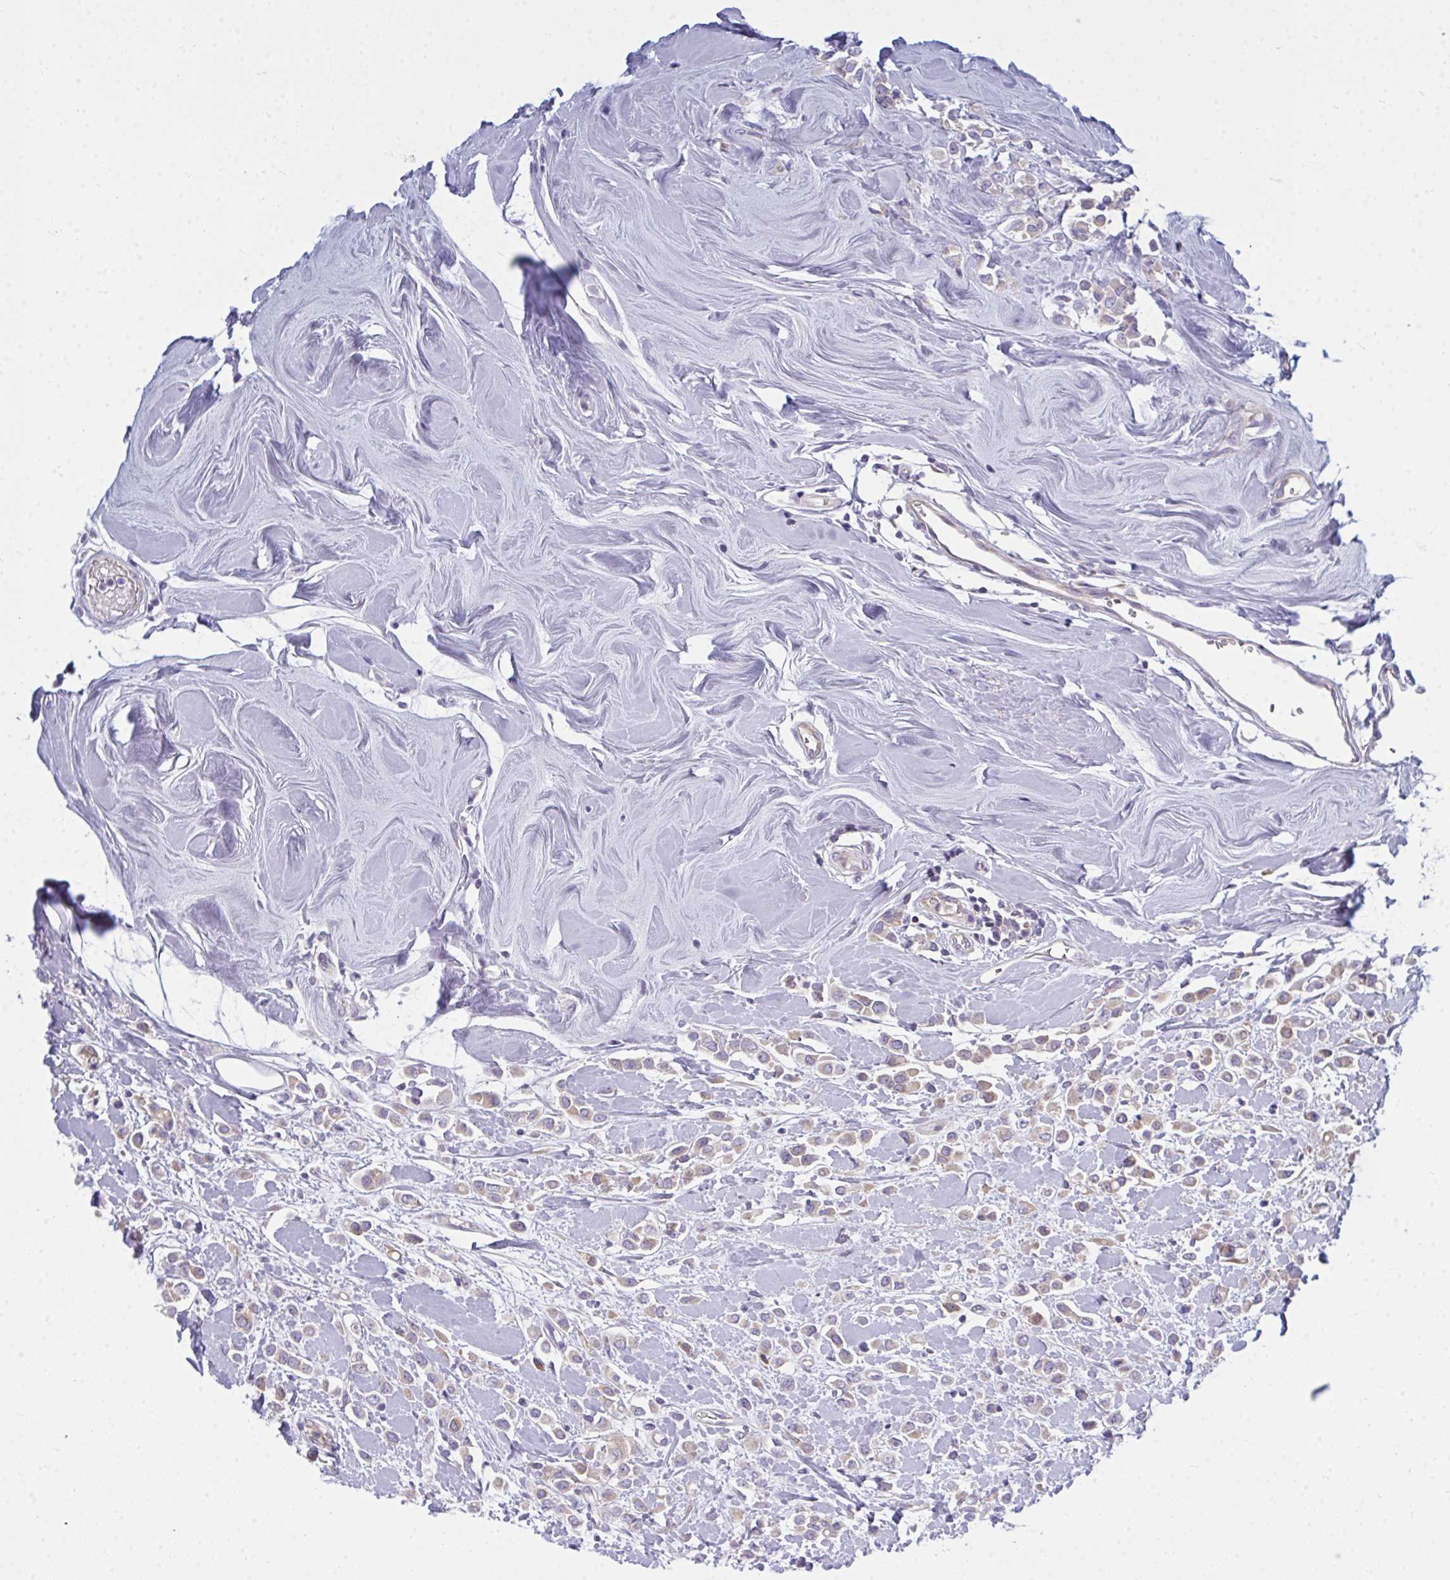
{"staining": {"intensity": "moderate", "quantity": ">75%", "location": "cytoplasmic/membranous"}, "tissue": "breast cancer", "cell_type": "Tumor cells", "image_type": "cancer", "snomed": [{"axis": "morphology", "description": "Lobular carcinoma"}, {"axis": "topography", "description": "Breast"}], "caption": "Immunohistochemistry histopathology image of breast cancer stained for a protein (brown), which reveals medium levels of moderate cytoplasmic/membranous expression in approximately >75% of tumor cells.", "gene": "SLC30A6", "patient": {"sex": "female", "age": 68}}